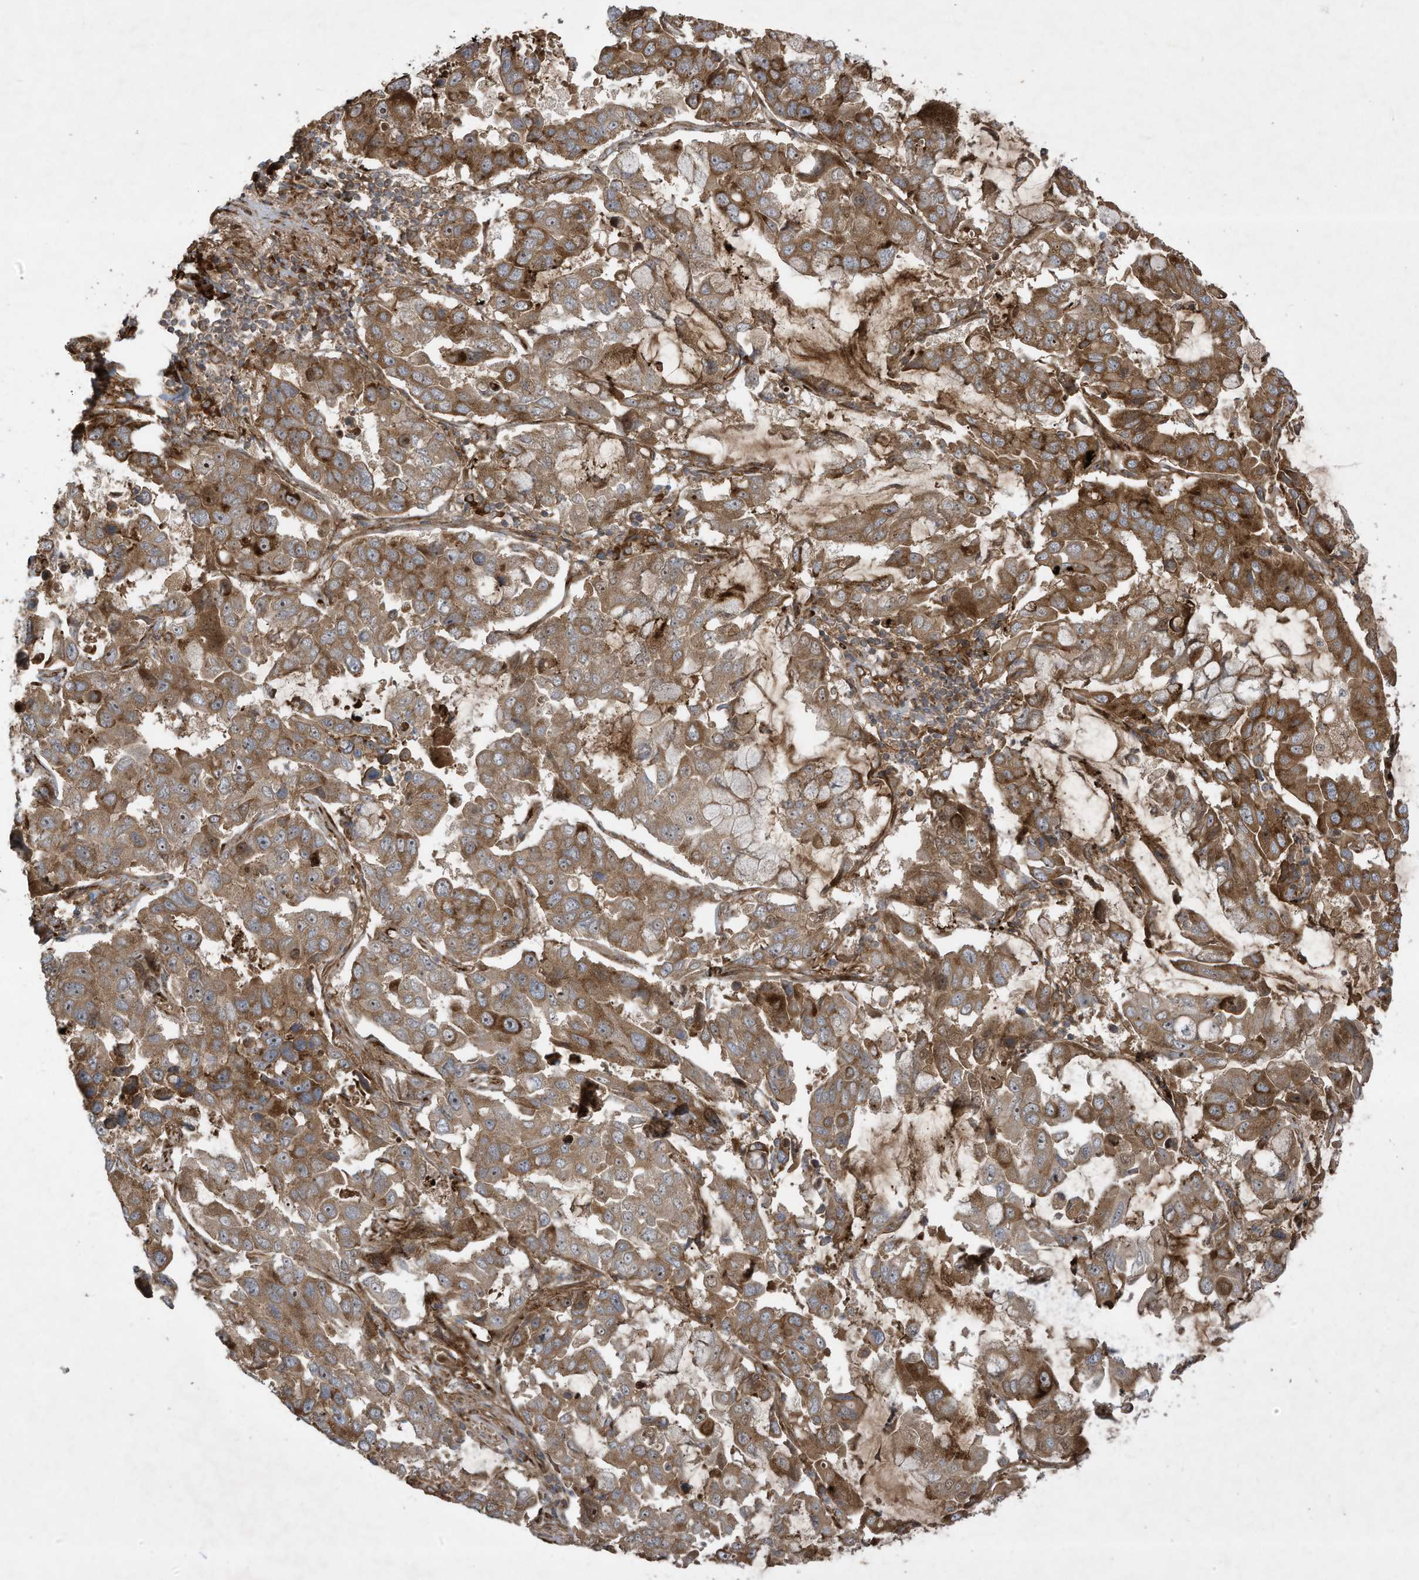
{"staining": {"intensity": "moderate", "quantity": ">75%", "location": "cytoplasmic/membranous"}, "tissue": "lung cancer", "cell_type": "Tumor cells", "image_type": "cancer", "snomed": [{"axis": "morphology", "description": "Adenocarcinoma, NOS"}, {"axis": "topography", "description": "Lung"}], "caption": "A brown stain labels moderate cytoplasmic/membranous expression of a protein in lung cancer (adenocarcinoma) tumor cells. Nuclei are stained in blue.", "gene": "DDIT4", "patient": {"sex": "male", "age": 64}}